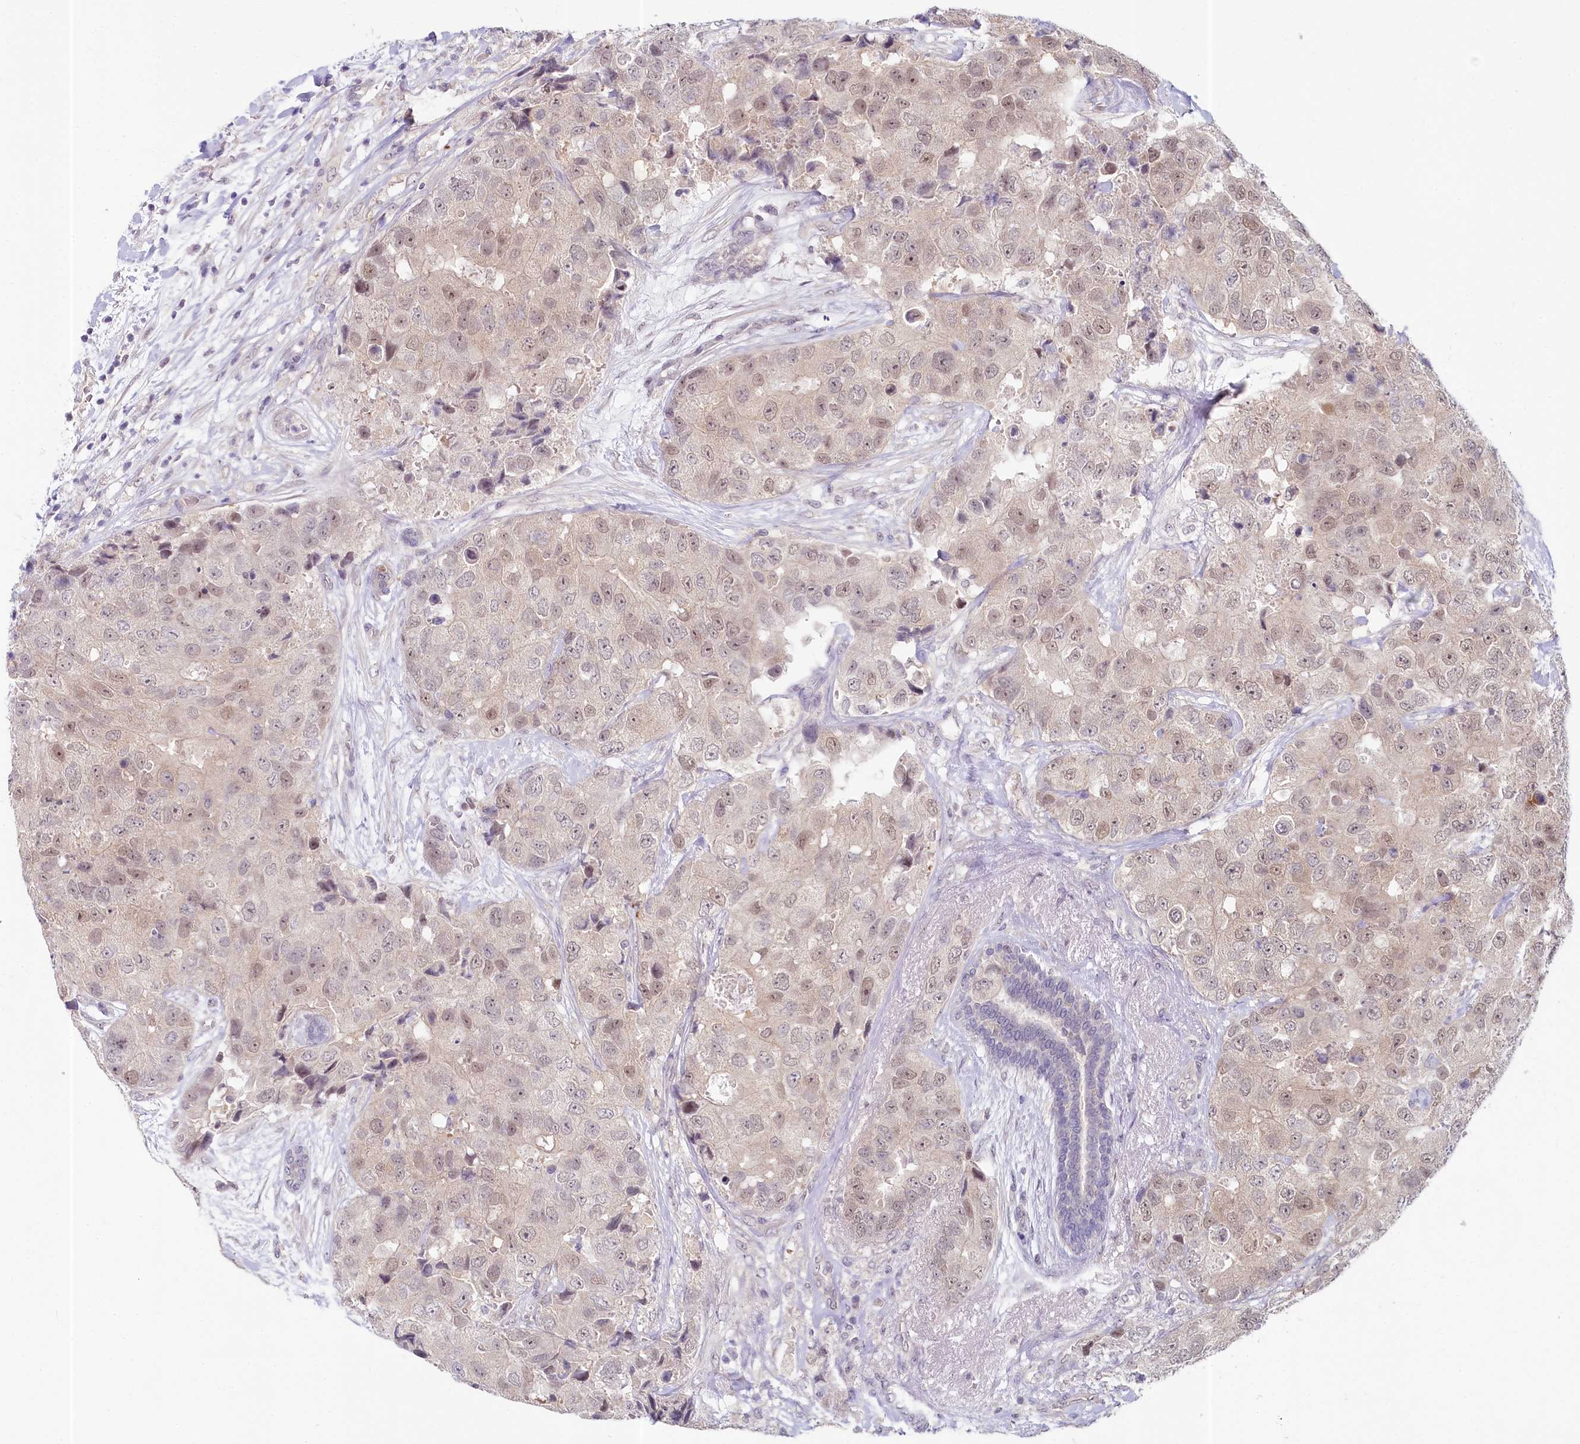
{"staining": {"intensity": "weak", "quantity": "<25%", "location": "nuclear"}, "tissue": "breast cancer", "cell_type": "Tumor cells", "image_type": "cancer", "snomed": [{"axis": "morphology", "description": "Duct carcinoma"}, {"axis": "topography", "description": "Breast"}], "caption": "High magnification brightfield microscopy of invasive ductal carcinoma (breast) stained with DAB (3,3'-diaminobenzidine) (brown) and counterstained with hematoxylin (blue): tumor cells show no significant expression.", "gene": "AMTN", "patient": {"sex": "female", "age": 62}}